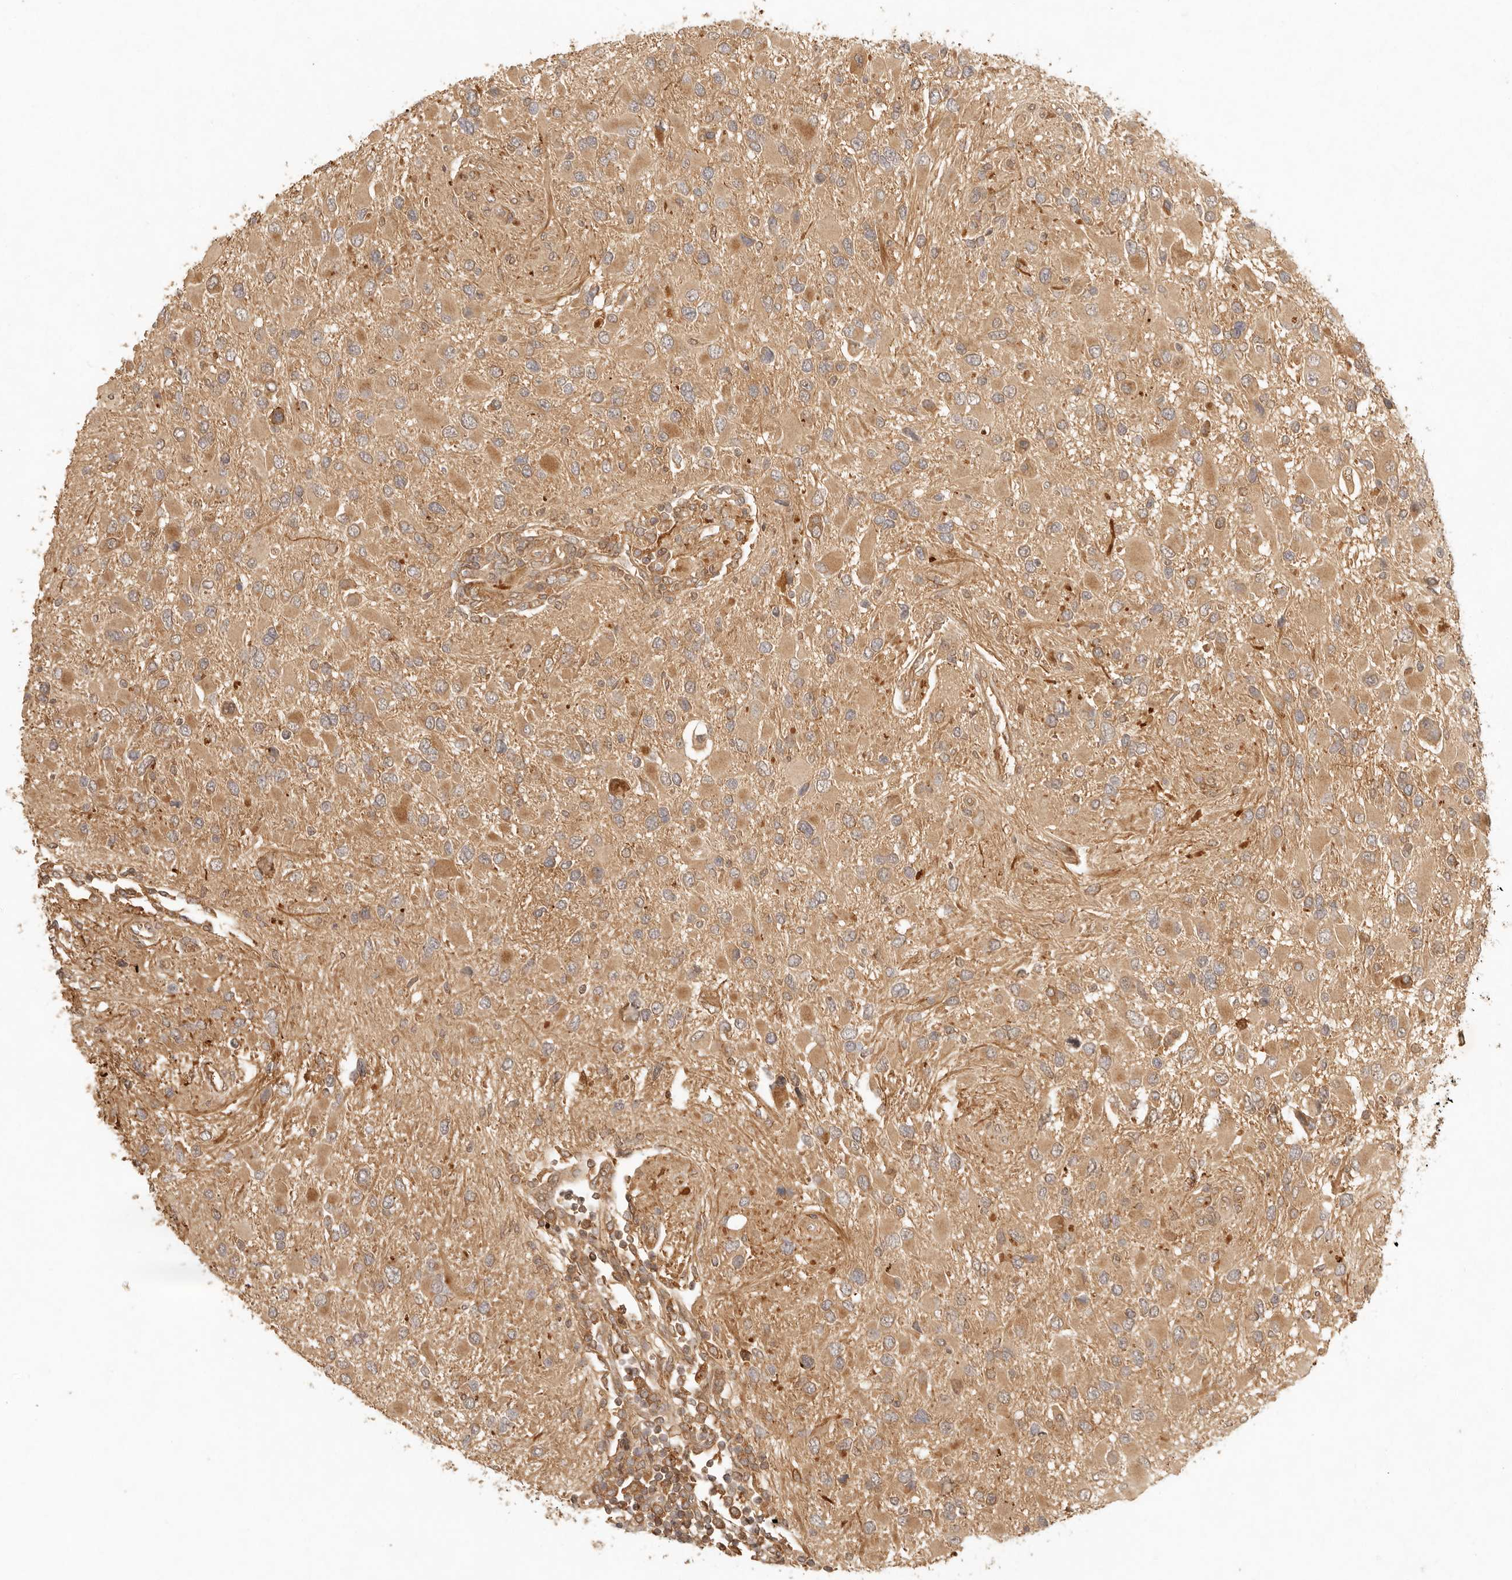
{"staining": {"intensity": "moderate", "quantity": ">75%", "location": "cytoplasmic/membranous"}, "tissue": "glioma", "cell_type": "Tumor cells", "image_type": "cancer", "snomed": [{"axis": "morphology", "description": "Glioma, malignant, High grade"}, {"axis": "topography", "description": "Brain"}], "caption": "Moderate cytoplasmic/membranous protein staining is identified in approximately >75% of tumor cells in glioma.", "gene": "ANKRD61", "patient": {"sex": "male", "age": 53}}